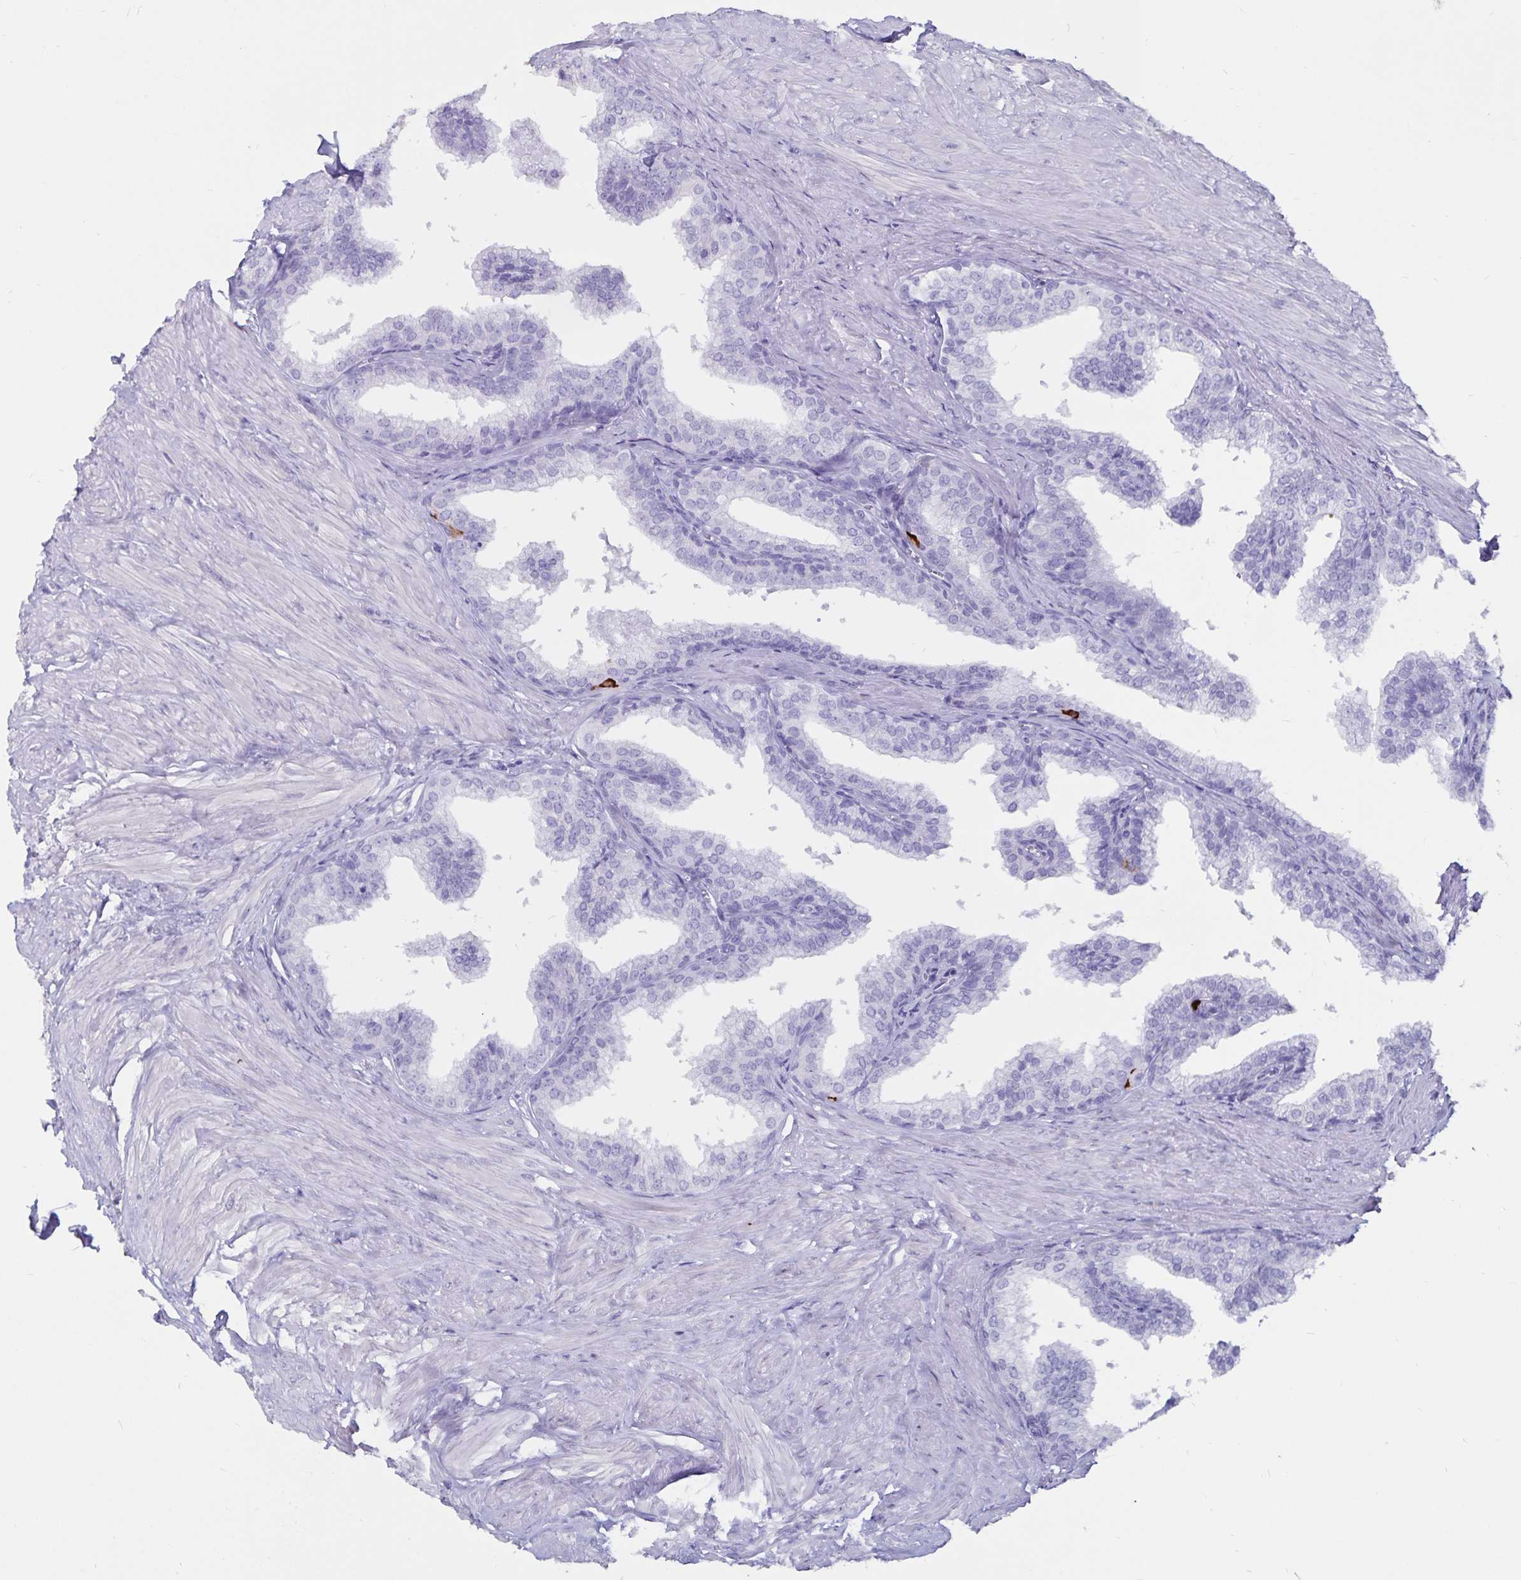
{"staining": {"intensity": "negative", "quantity": "none", "location": "none"}, "tissue": "prostate", "cell_type": "Glandular cells", "image_type": "normal", "snomed": [{"axis": "morphology", "description": "Normal tissue, NOS"}, {"axis": "topography", "description": "Prostate"}, {"axis": "topography", "description": "Peripheral nerve tissue"}], "caption": "This is an immunohistochemistry image of unremarkable human prostate. There is no positivity in glandular cells.", "gene": "GPR137", "patient": {"sex": "male", "age": 55}}